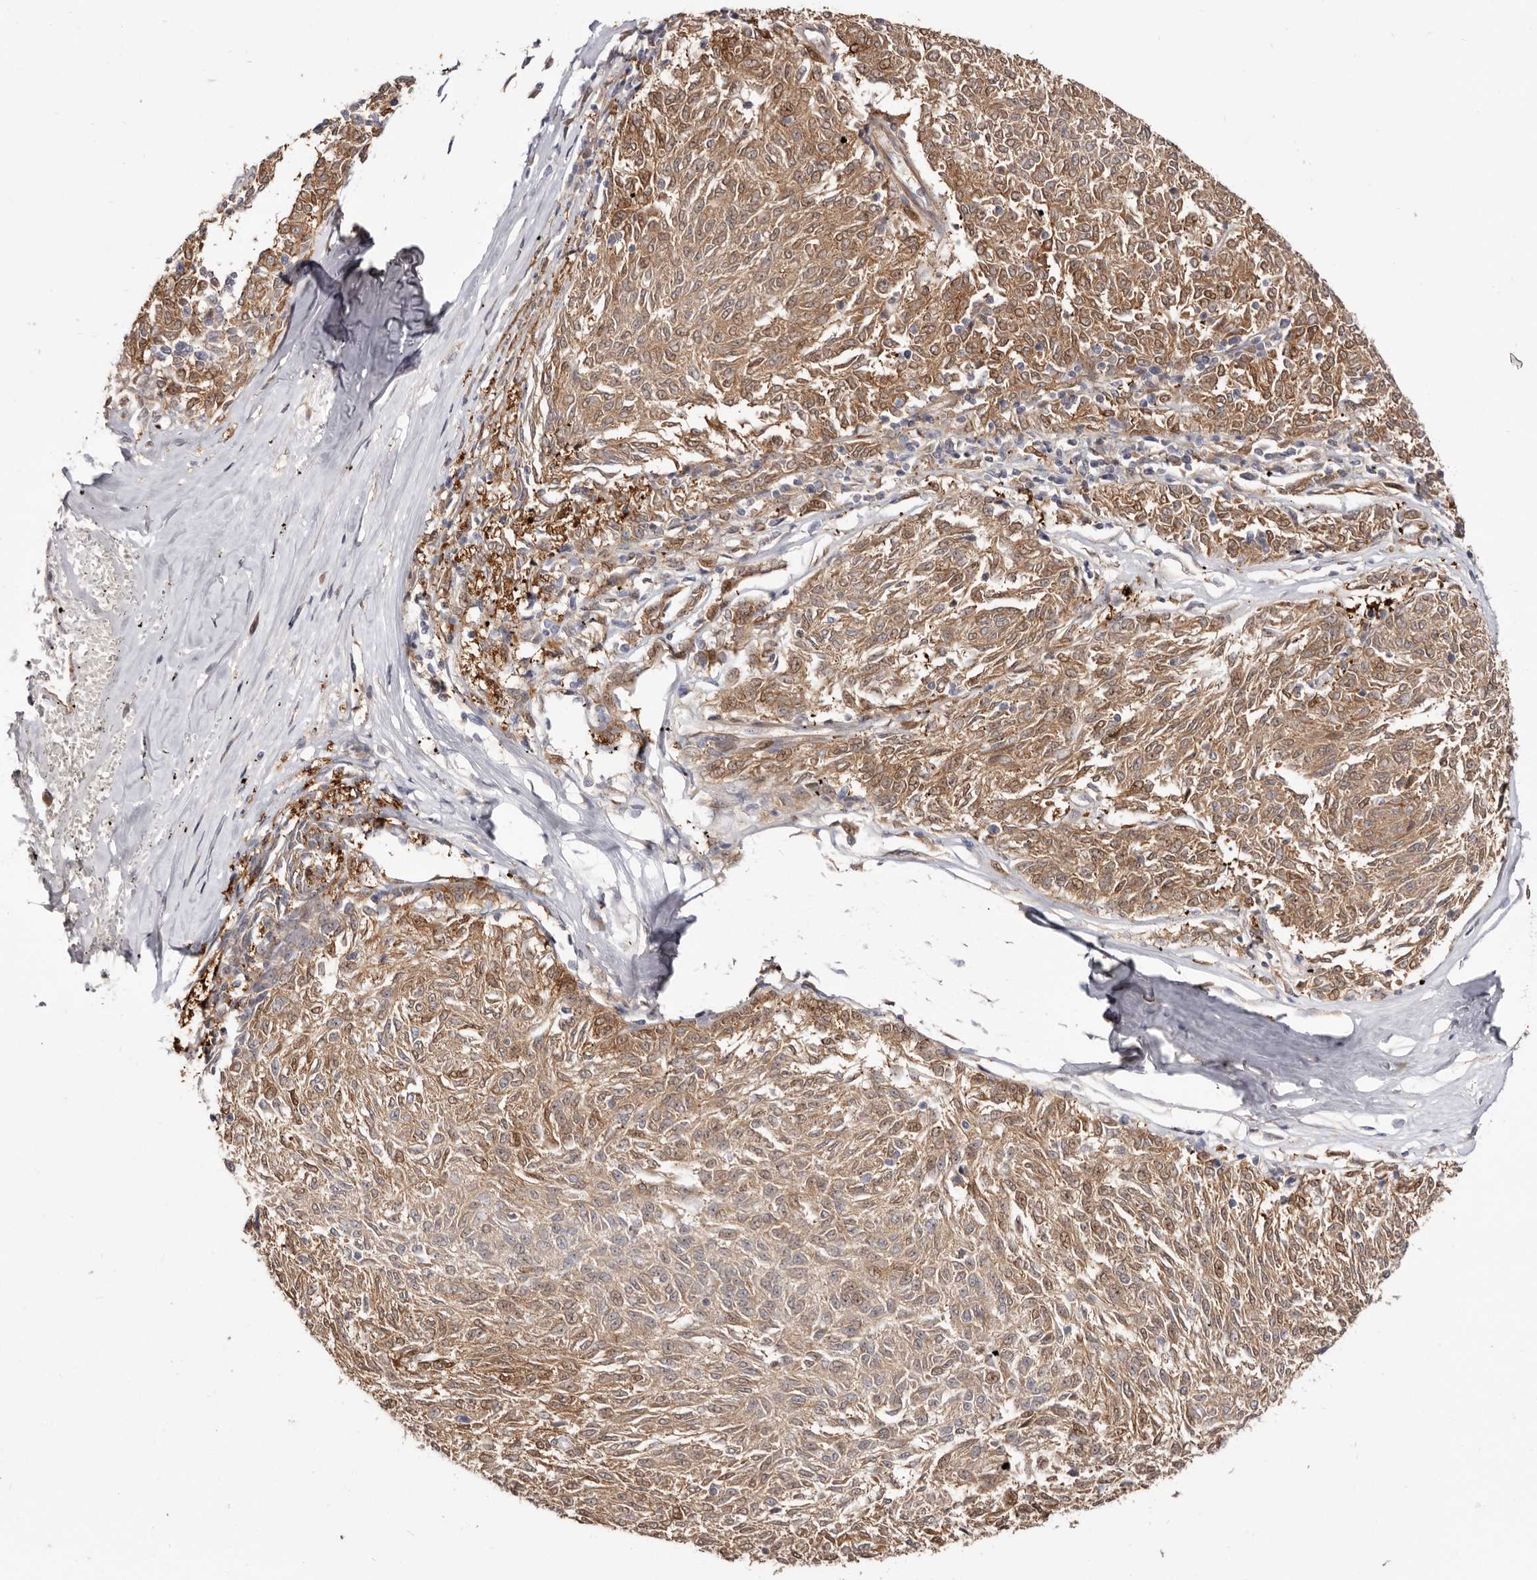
{"staining": {"intensity": "moderate", "quantity": ">75%", "location": "cytoplasmic/membranous,nuclear"}, "tissue": "melanoma", "cell_type": "Tumor cells", "image_type": "cancer", "snomed": [{"axis": "morphology", "description": "Malignant melanoma, NOS"}, {"axis": "topography", "description": "Skin"}], "caption": "This is an image of immunohistochemistry staining of melanoma, which shows moderate staining in the cytoplasmic/membranous and nuclear of tumor cells.", "gene": "GPATCH4", "patient": {"sex": "female", "age": 72}}